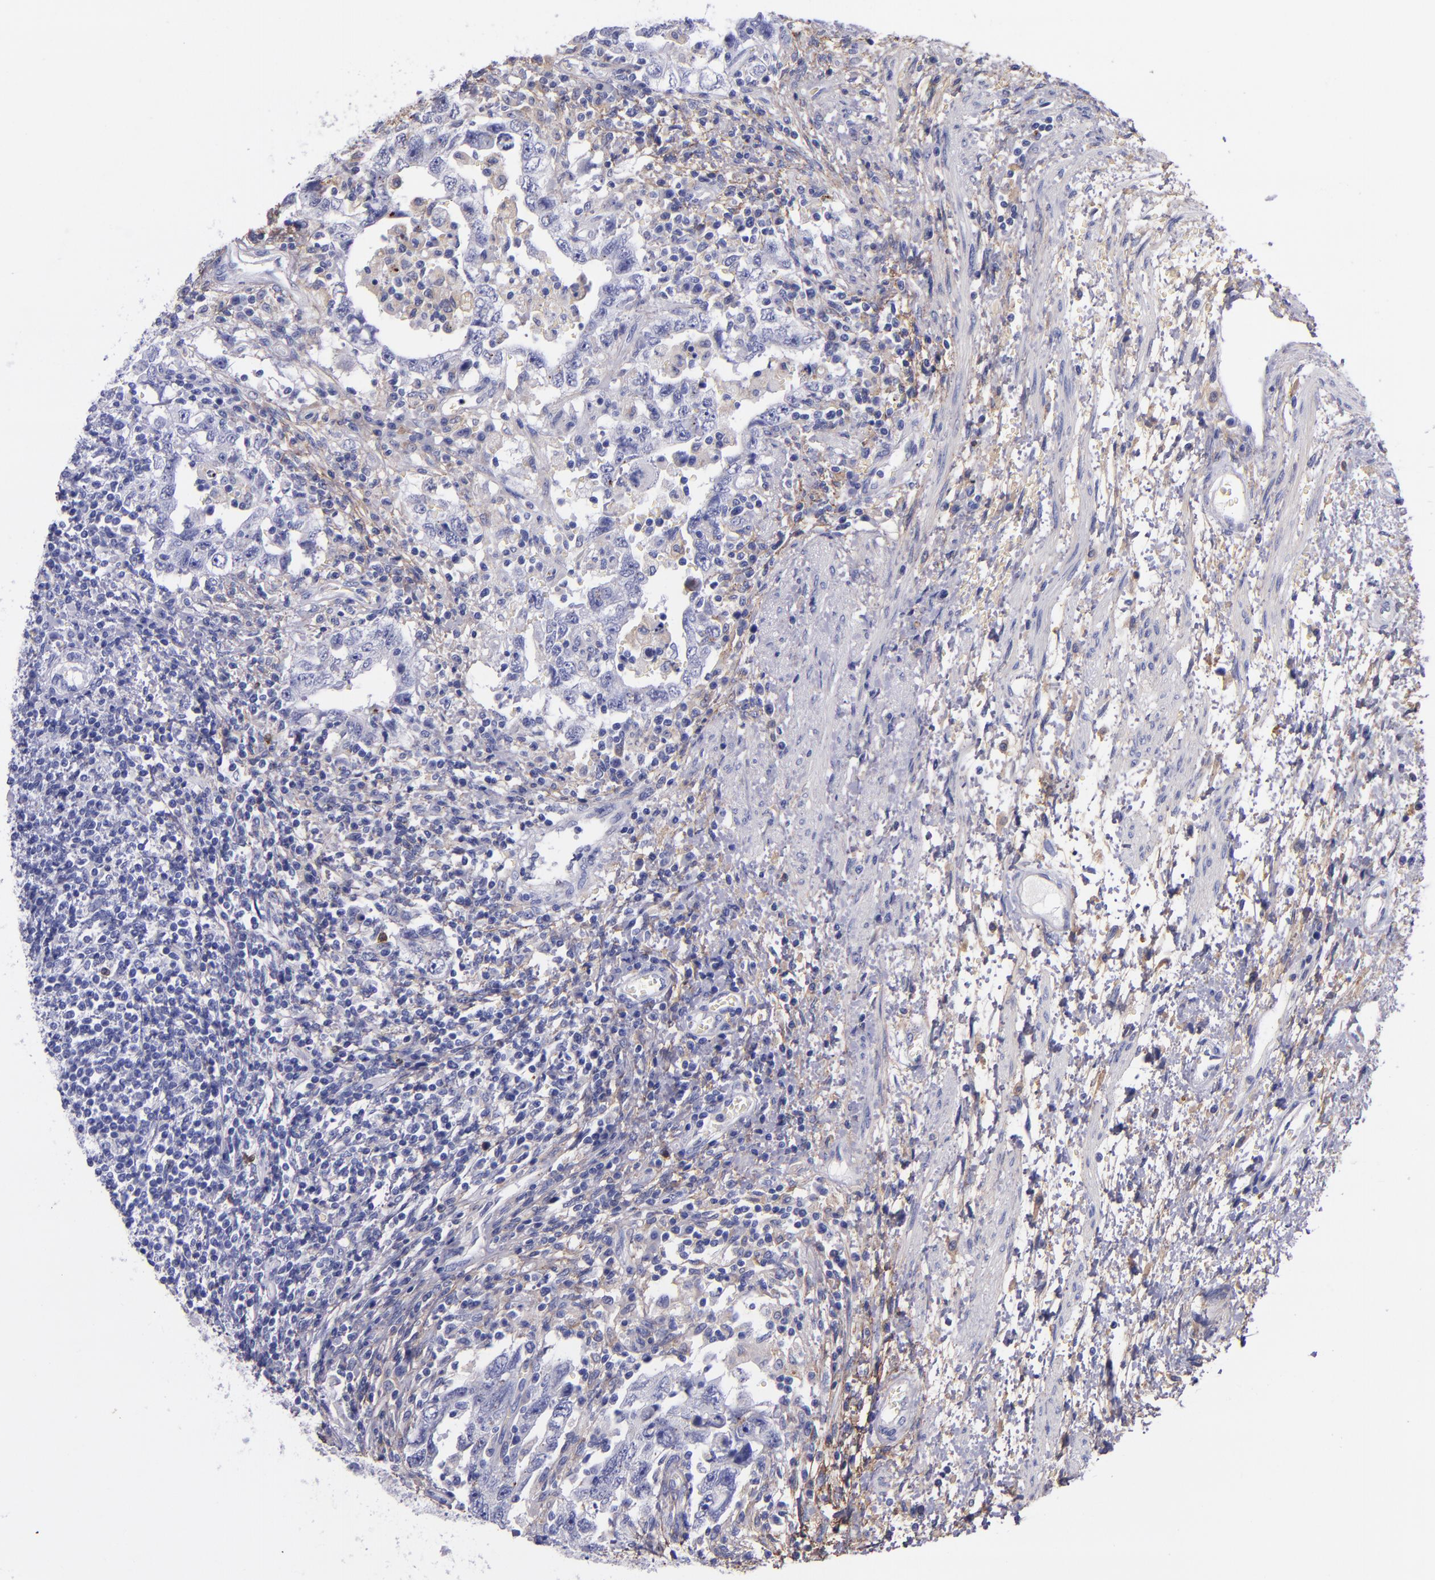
{"staining": {"intensity": "negative", "quantity": "none", "location": "none"}, "tissue": "testis cancer", "cell_type": "Tumor cells", "image_type": "cancer", "snomed": [{"axis": "morphology", "description": "Carcinoma, Embryonal, NOS"}, {"axis": "topography", "description": "Testis"}], "caption": "The micrograph shows no significant expression in tumor cells of embryonal carcinoma (testis). (DAB (3,3'-diaminobenzidine) IHC visualized using brightfield microscopy, high magnification).", "gene": "IVL", "patient": {"sex": "male", "age": 26}}